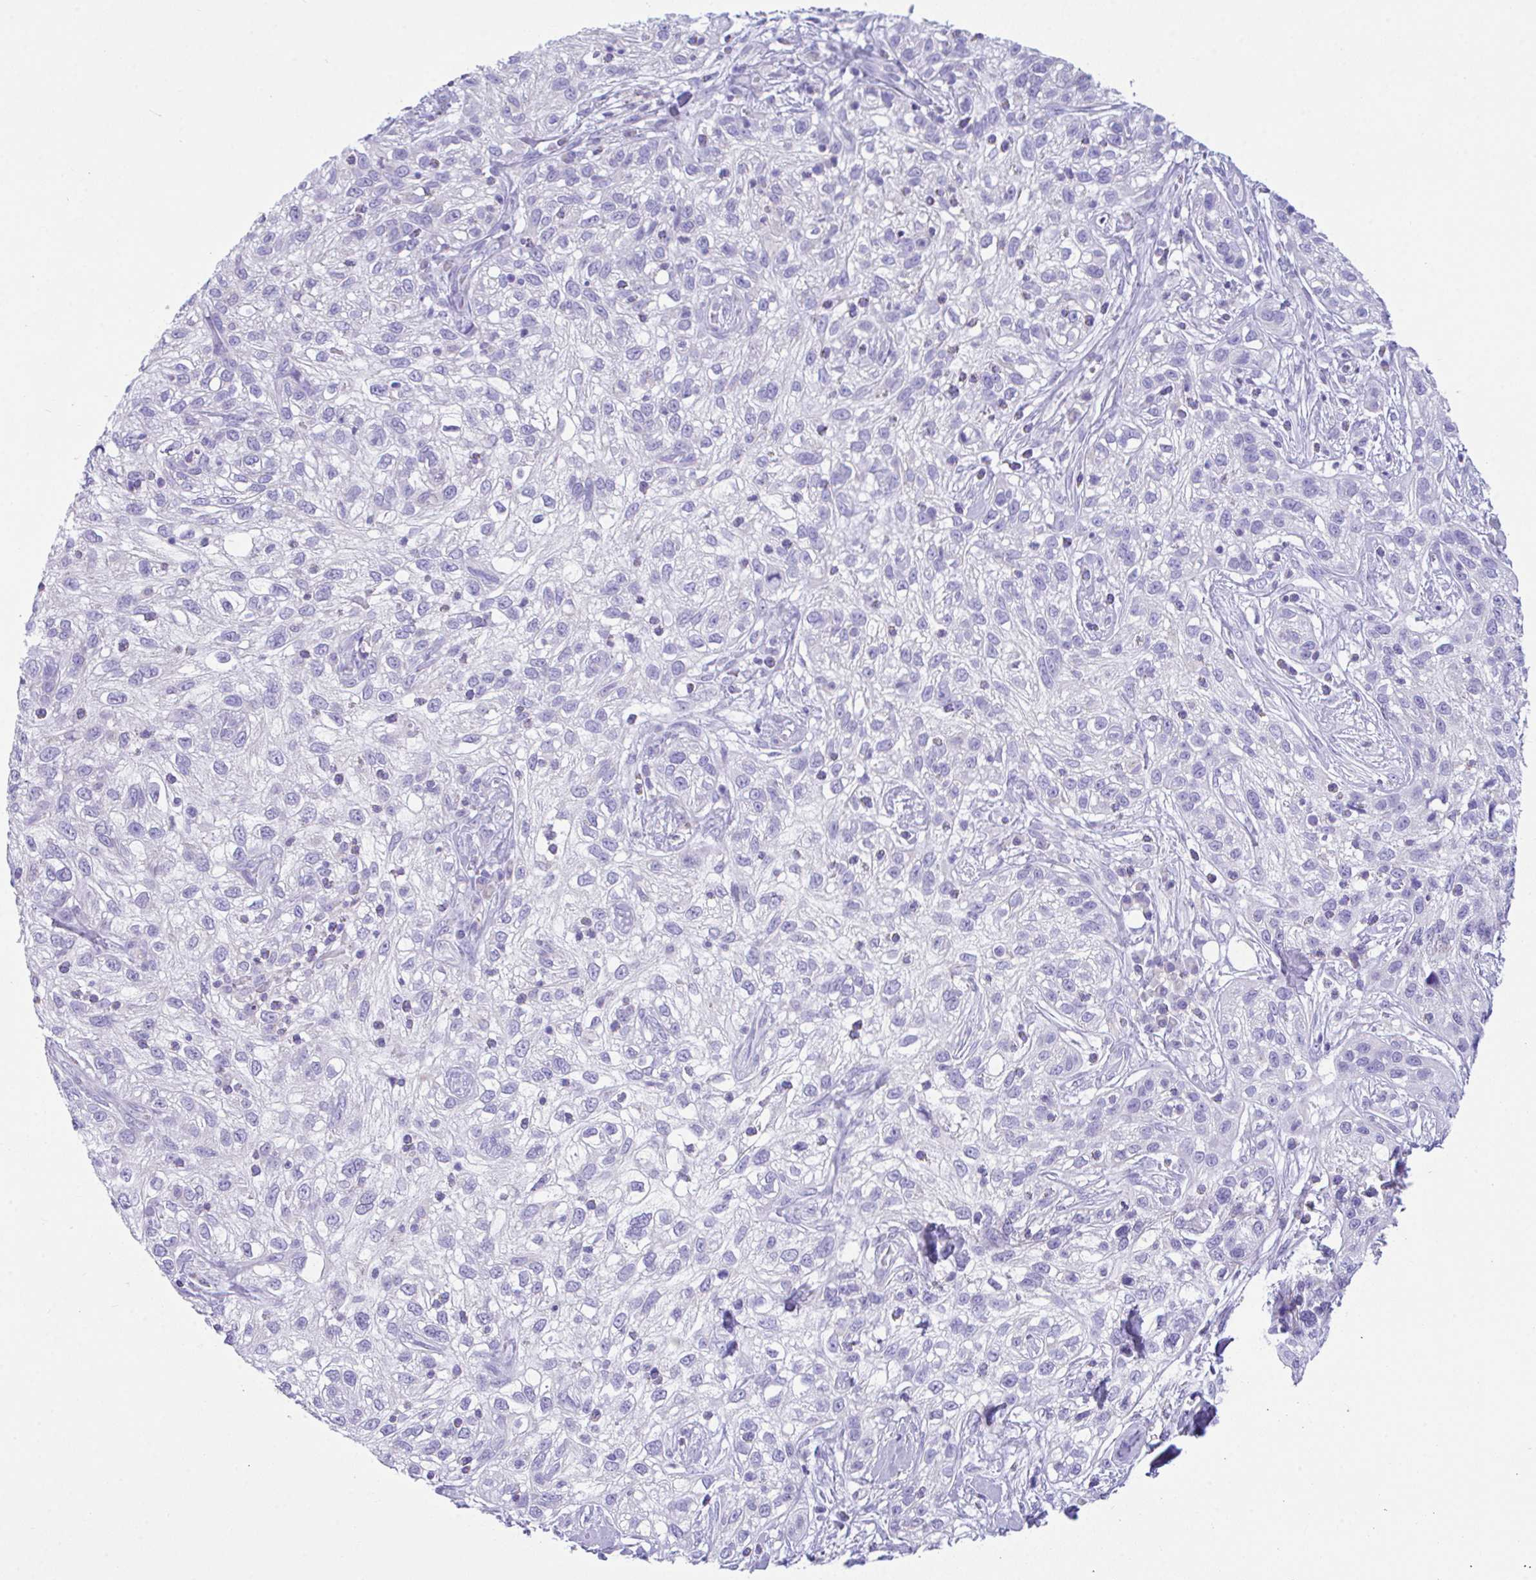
{"staining": {"intensity": "negative", "quantity": "none", "location": "none"}, "tissue": "skin cancer", "cell_type": "Tumor cells", "image_type": "cancer", "snomed": [{"axis": "morphology", "description": "Squamous cell carcinoma, NOS"}, {"axis": "topography", "description": "Skin"}], "caption": "A photomicrograph of skin squamous cell carcinoma stained for a protein shows no brown staining in tumor cells.", "gene": "NLRP8", "patient": {"sex": "male", "age": 82}}